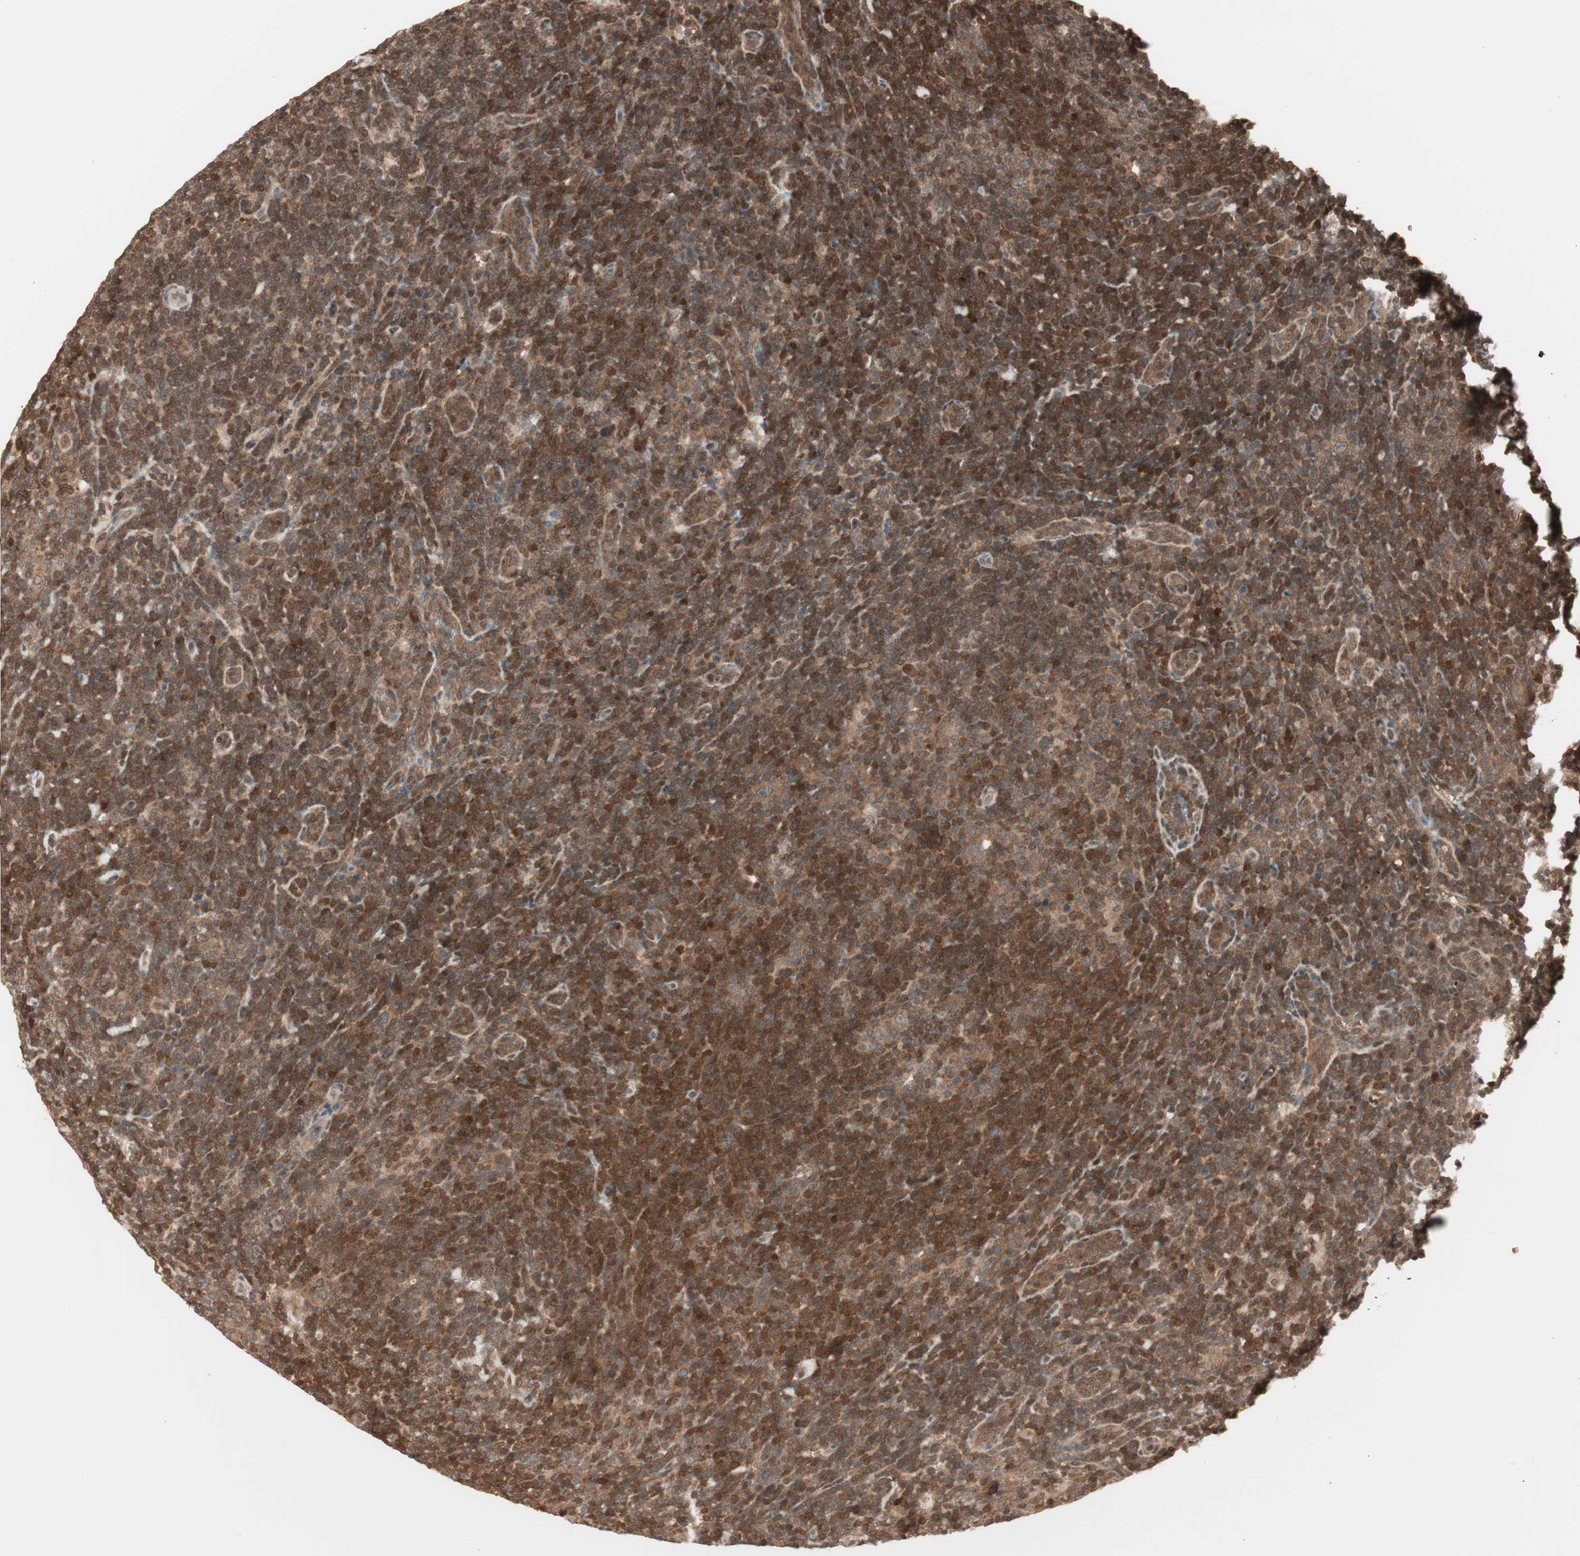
{"staining": {"intensity": "weak", "quantity": ">75%", "location": "cytoplasmic/membranous"}, "tissue": "lymphoma", "cell_type": "Tumor cells", "image_type": "cancer", "snomed": [{"axis": "morphology", "description": "Hodgkin's disease, NOS"}, {"axis": "topography", "description": "Lymph node"}], "caption": "Weak cytoplasmic/membranous expression is seen in approximately >75% of tumor cells in lymphoma.", "gene": "UBE2I", "patient": {"sex": "female", "age": 57}}